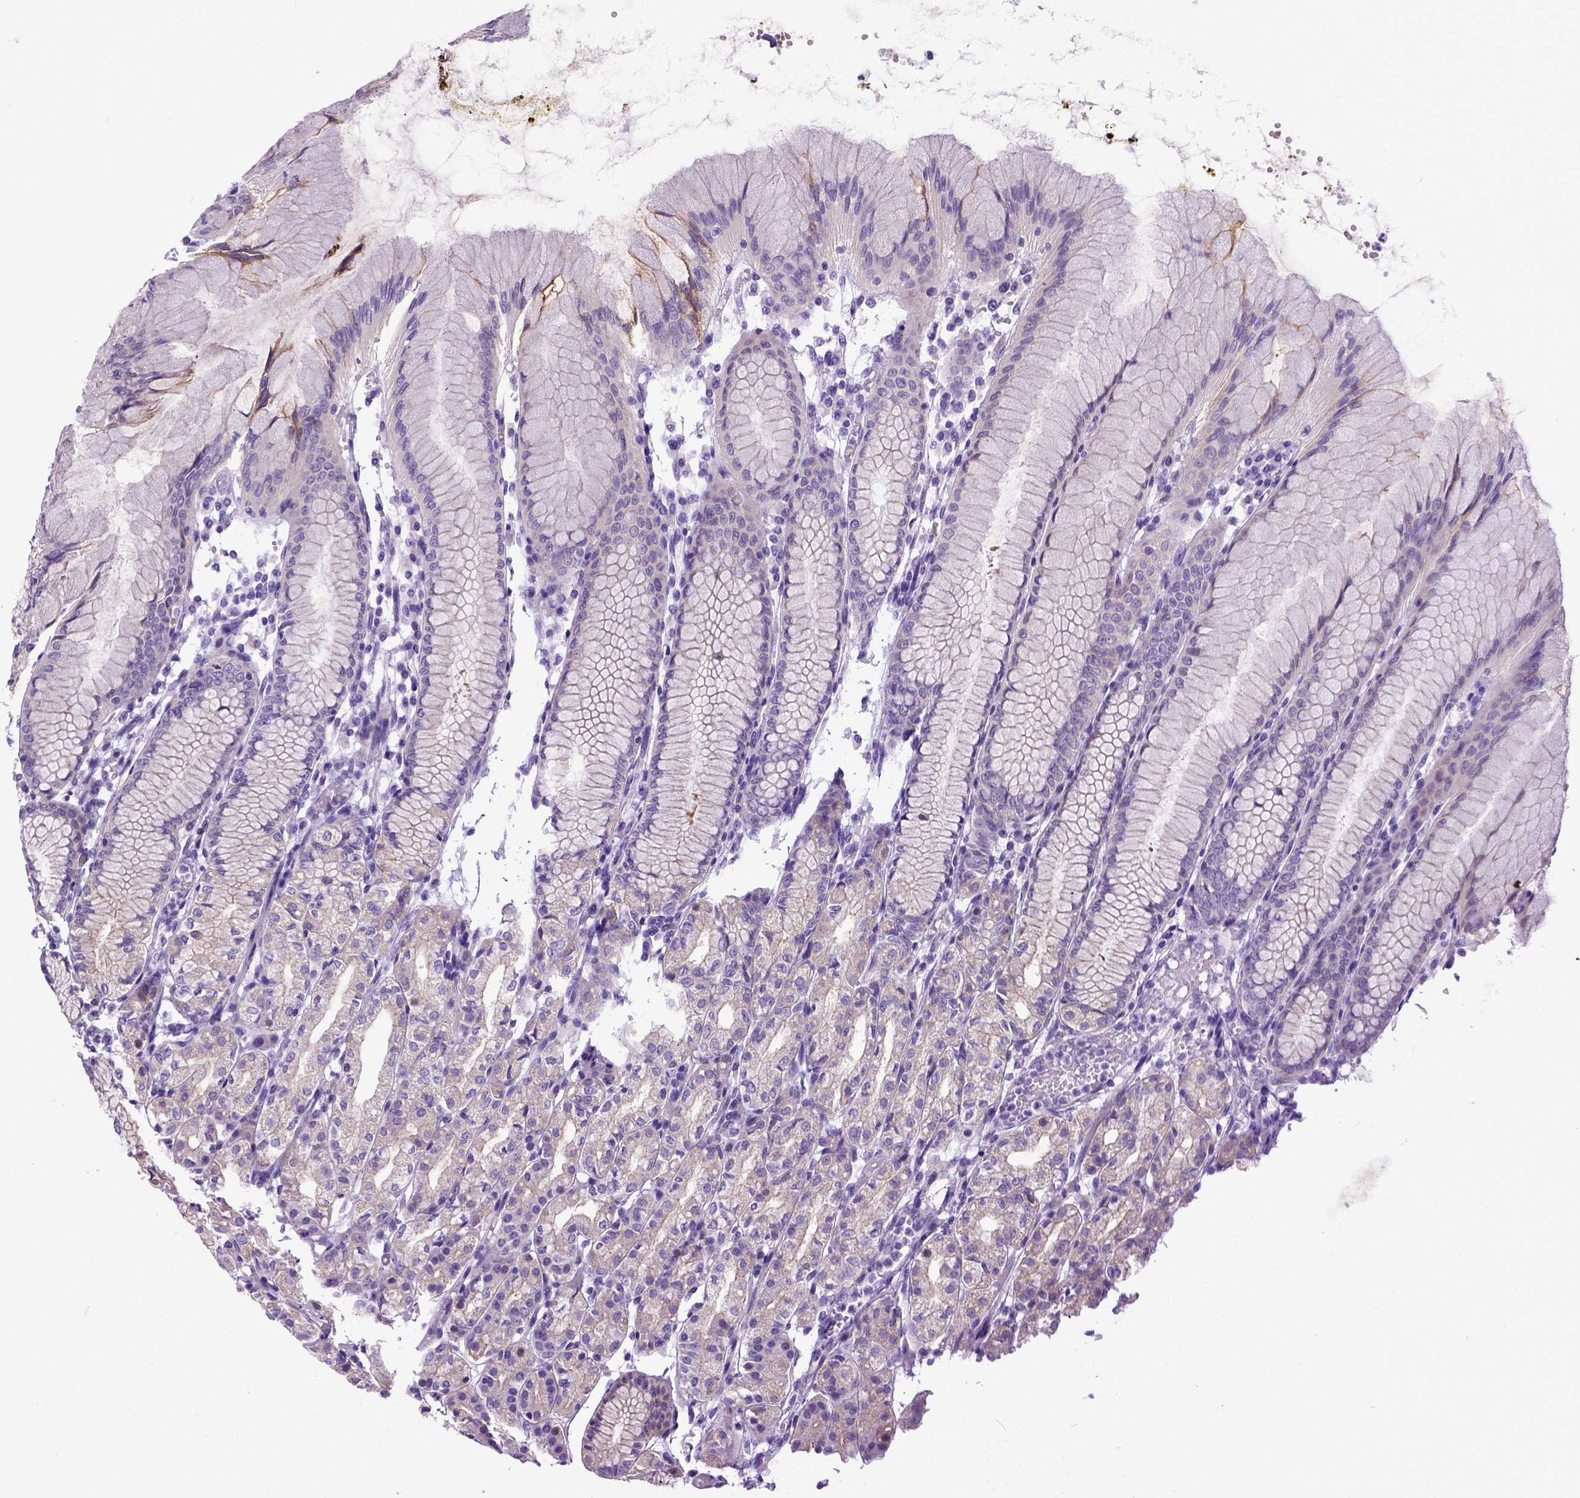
{"staining": {"intensity": "weak", "quantity": "25%-75%", "location": "cytoplasmic/membranous"}, "tissue": "stomach", "cell_type": "Glandular cells", "image_type": "normal", "snomed": [{"axis": "morphology", "description": "Normal tissue, NOS"}, {"axis": "topography", "description": "Stomach"}], "caption": "Glandular cells exhibit weak cytoplasmic/membranous expression in about 25%-75% of cells in normal stomach. (DAB (3,3'-diaminobenzidine) IHC, brown staining for protein, blue staining for nuclei).", "gene": "NEK5", "patient": {"sex": "female", "age": 57}}